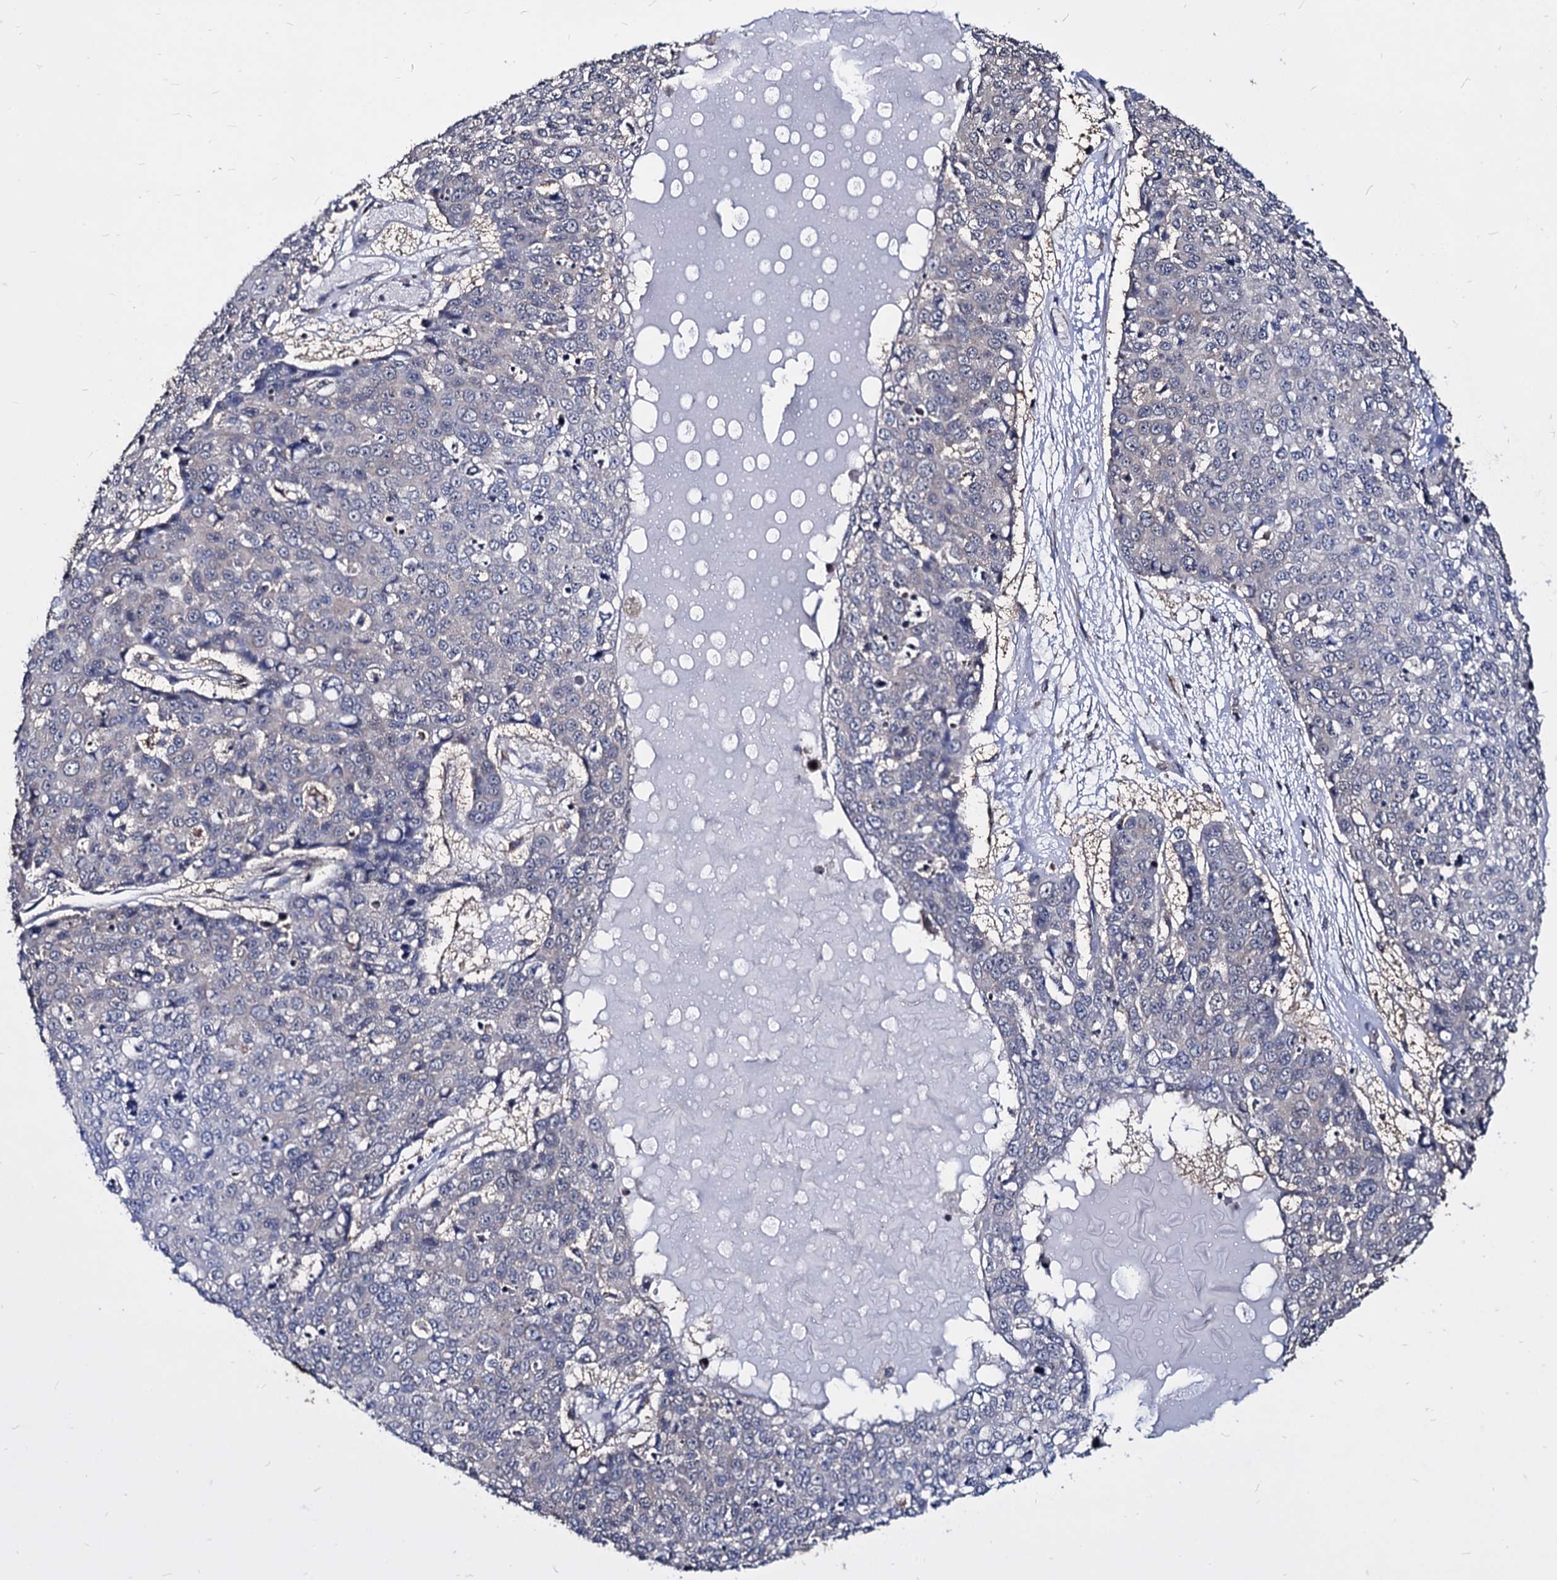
{"staining": {"intensity": "negative", "quantity": "none", "location": "none"}, "tissue": "skin cancer", "cell_type": "Tumor cells", "image_type": "cancer", "snomed": [{"axis": "morphology", "description": "Squamous cell carcinoma, NOS"}, {"axis": "topography", "description": "Skin"}], "caption": "Immunohistochemistry photomicrograph of squamous cell carcinoma (skin) stained for a protein (brown), which displays no expression in tumor cells.", "gene": "NME1", "patient": {"sex": "female", "age": 44}}